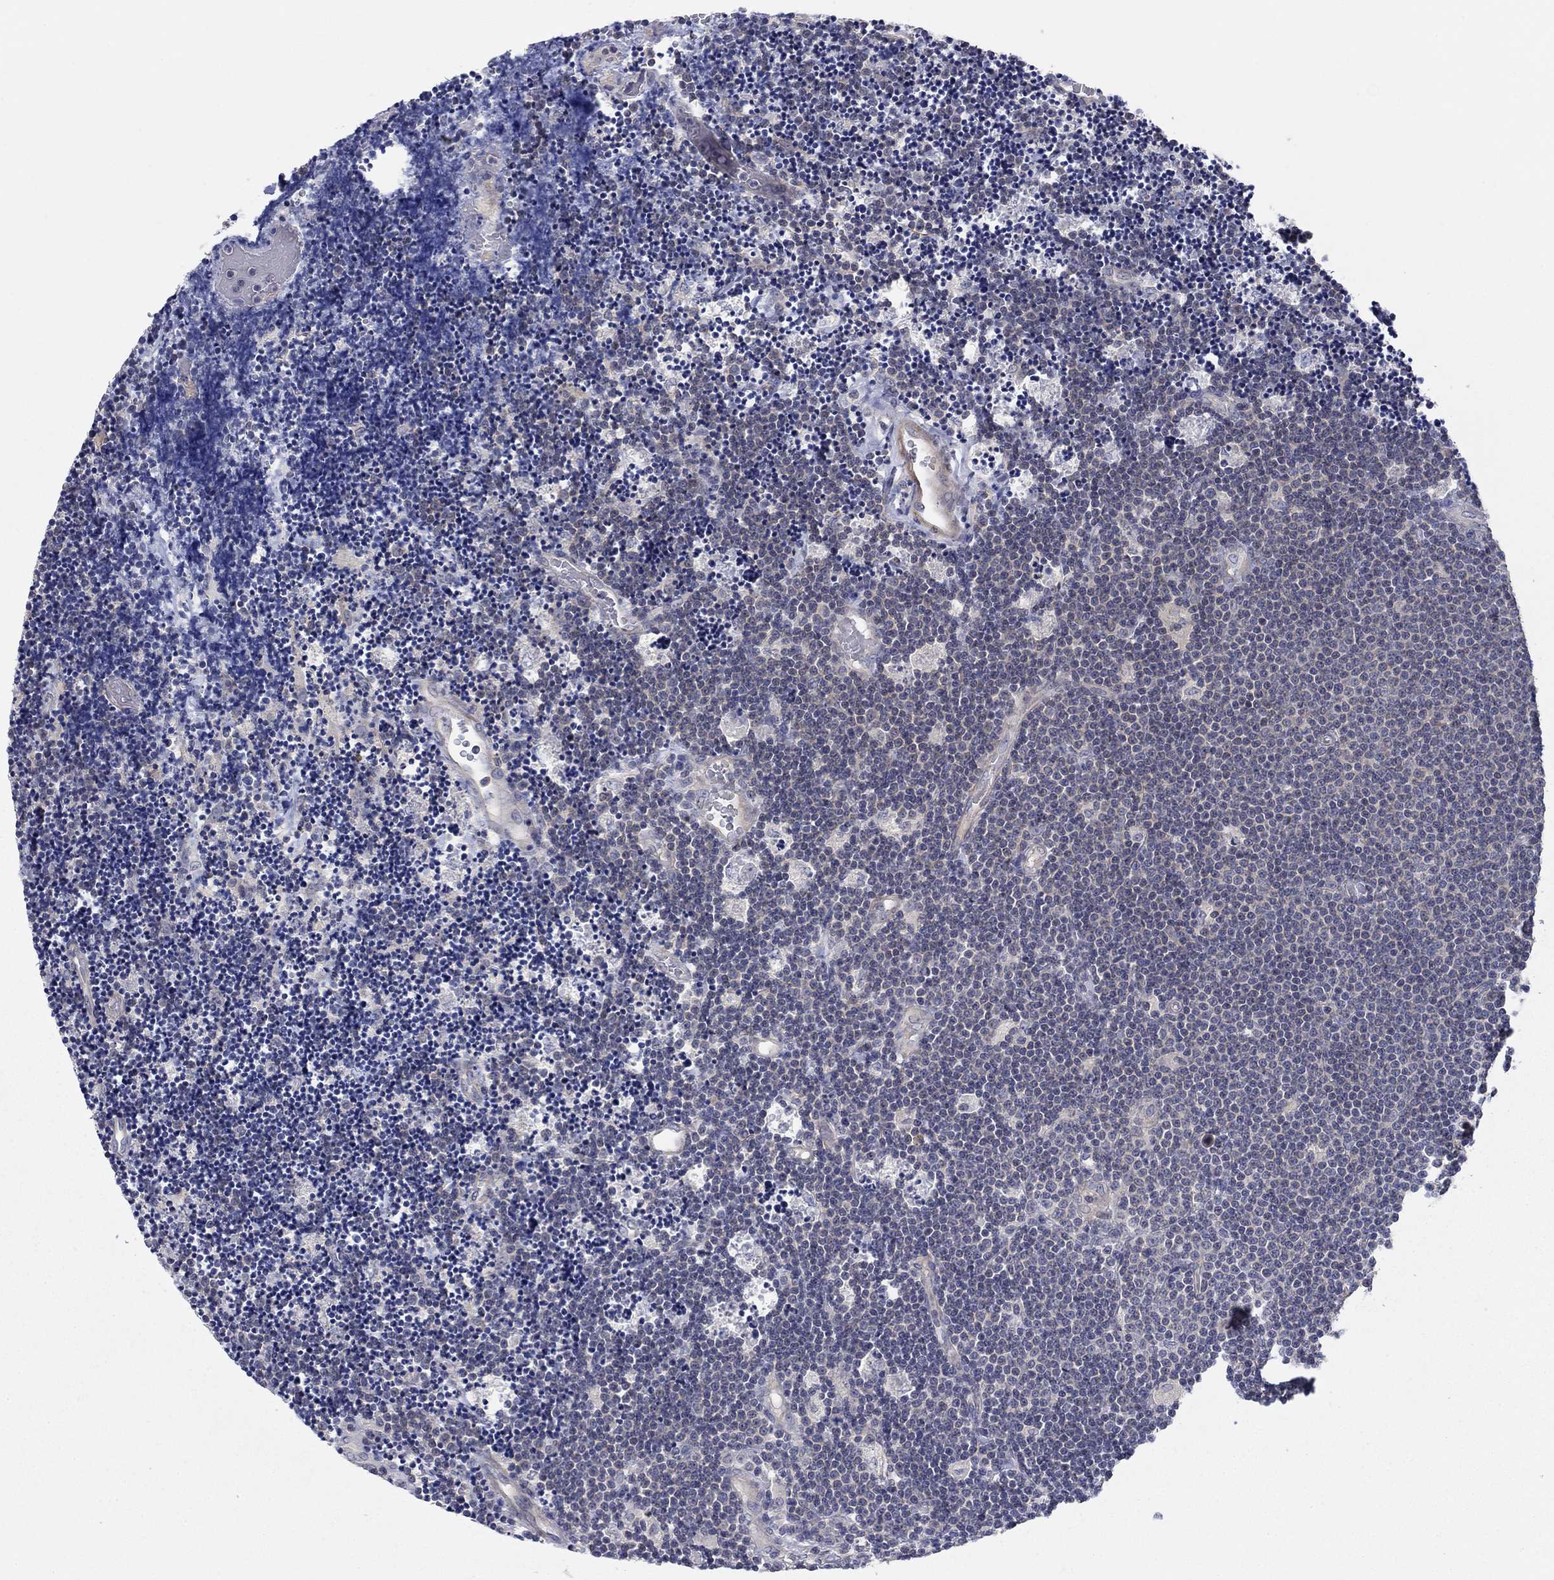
{"staining": {"intensity": "negative", "quantity": "none", "location": "none"}, "tissue": "lymphoma", "cell_type": "Tumor cells", "image_type": "cancer", "snomed": [{"axis": "morphology", "description": "Malignant lymphoma, non-Hodgkin's type, Low grade"}, {"axis": "topography", "description": "Brain"}], "caption": "IHC photomicrograph of human lymphoma stained for a protein (brown), which shows no staining in tumor cells. Nuclei are stained in blue.", "gene": "GRK7", "patient": {"sex": "female", "age": 66}}